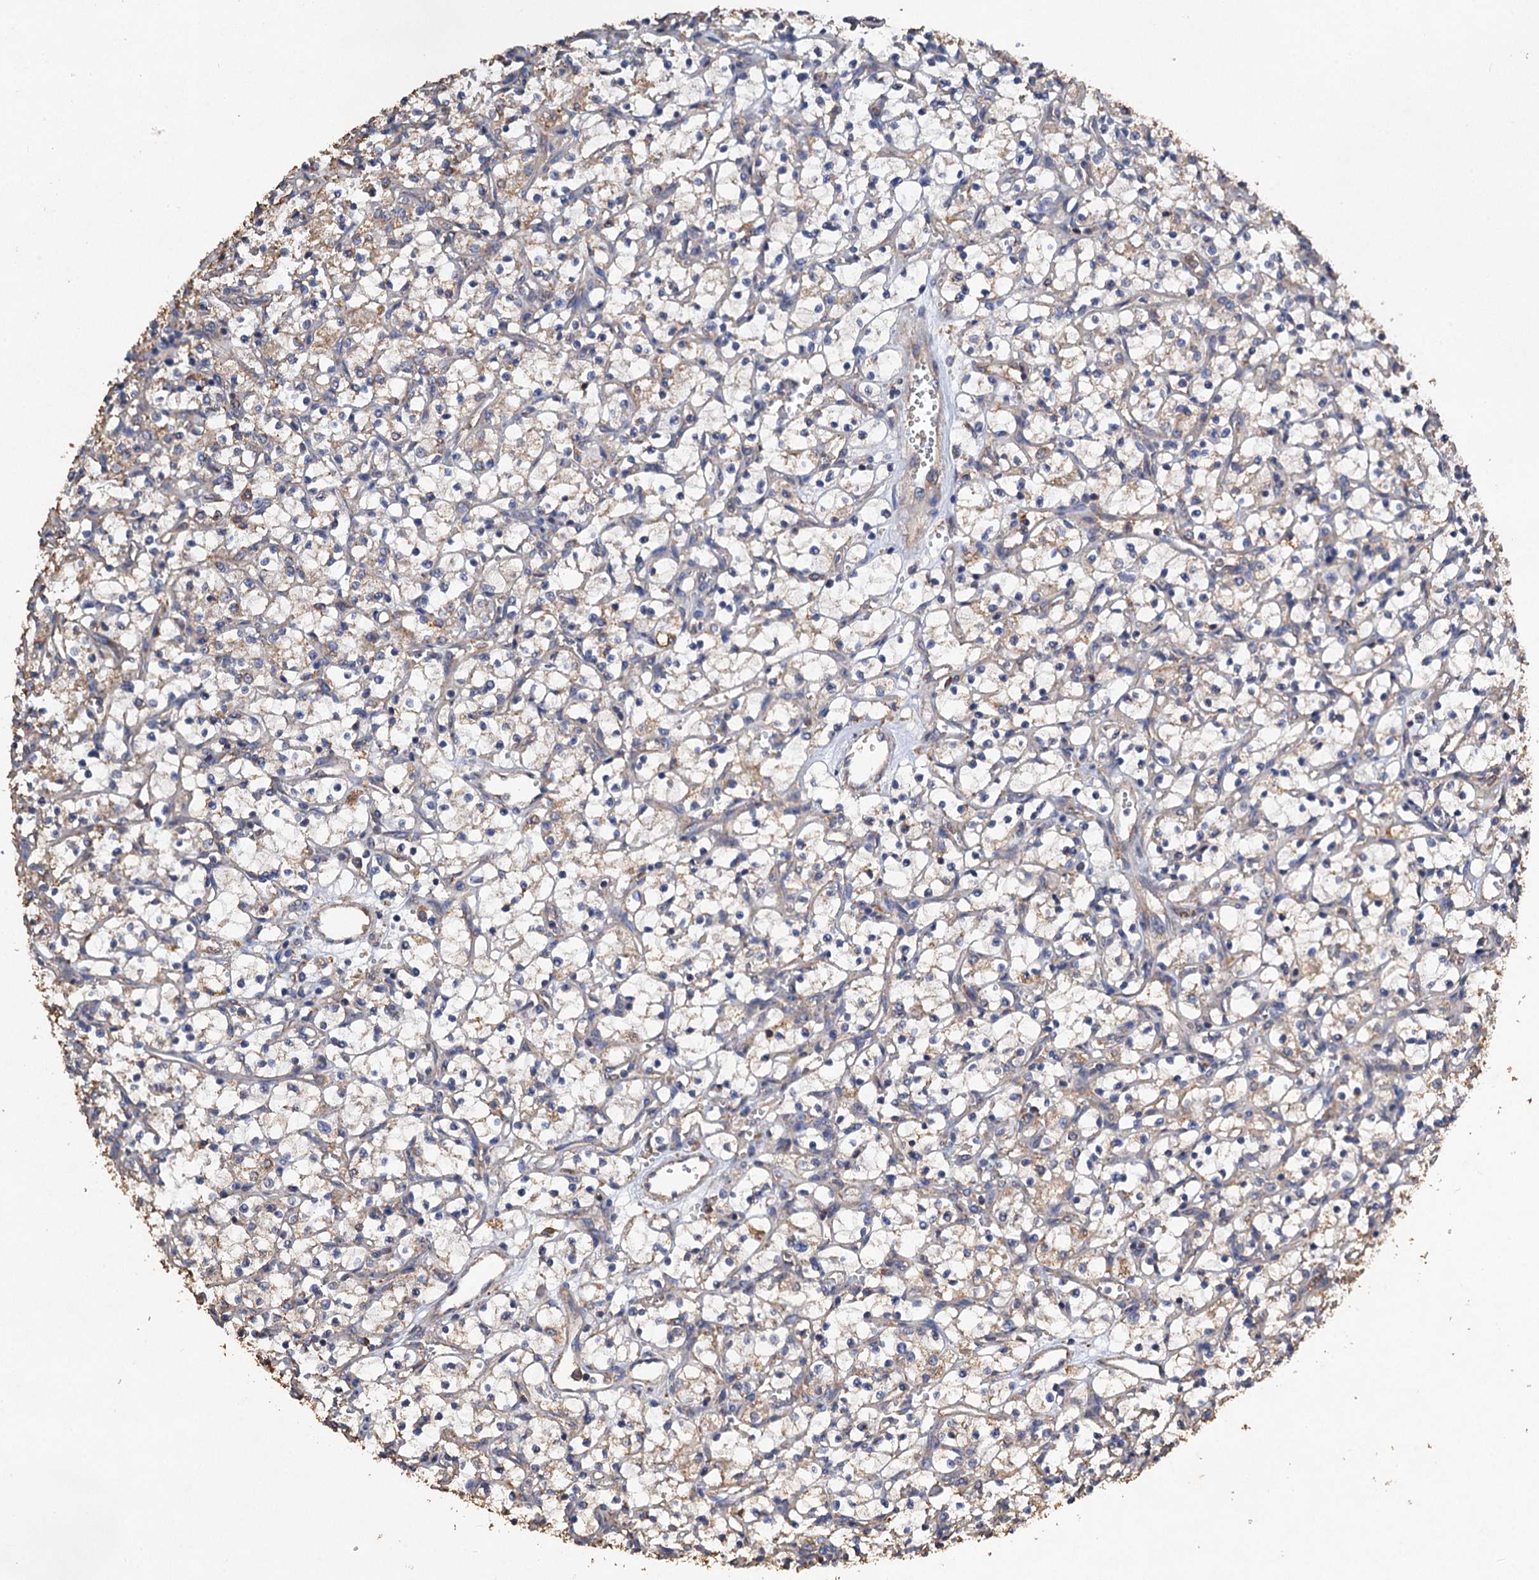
{"staining": {"intensity": "weak", "quantity": "<25%", "location": "cytoplasmic/membranous"}, "tissue": "renal cancer", "cell_type": "Tumor cells", "image_type": "cancer", "snomed": [{"axis": "morphology", "description": "Adenocarcinoma, NOS"}, {"axis": "topography", "description": "Kidney"}], "caption": "High magnification brightfield microscopy of renal cancer stained with DAB (brown) and counterstained with hematoxylin (blue): tumor cells show no significant positivity.", "gene": "SCUBE3", "patient": {"sex": "female", "age": 69}}